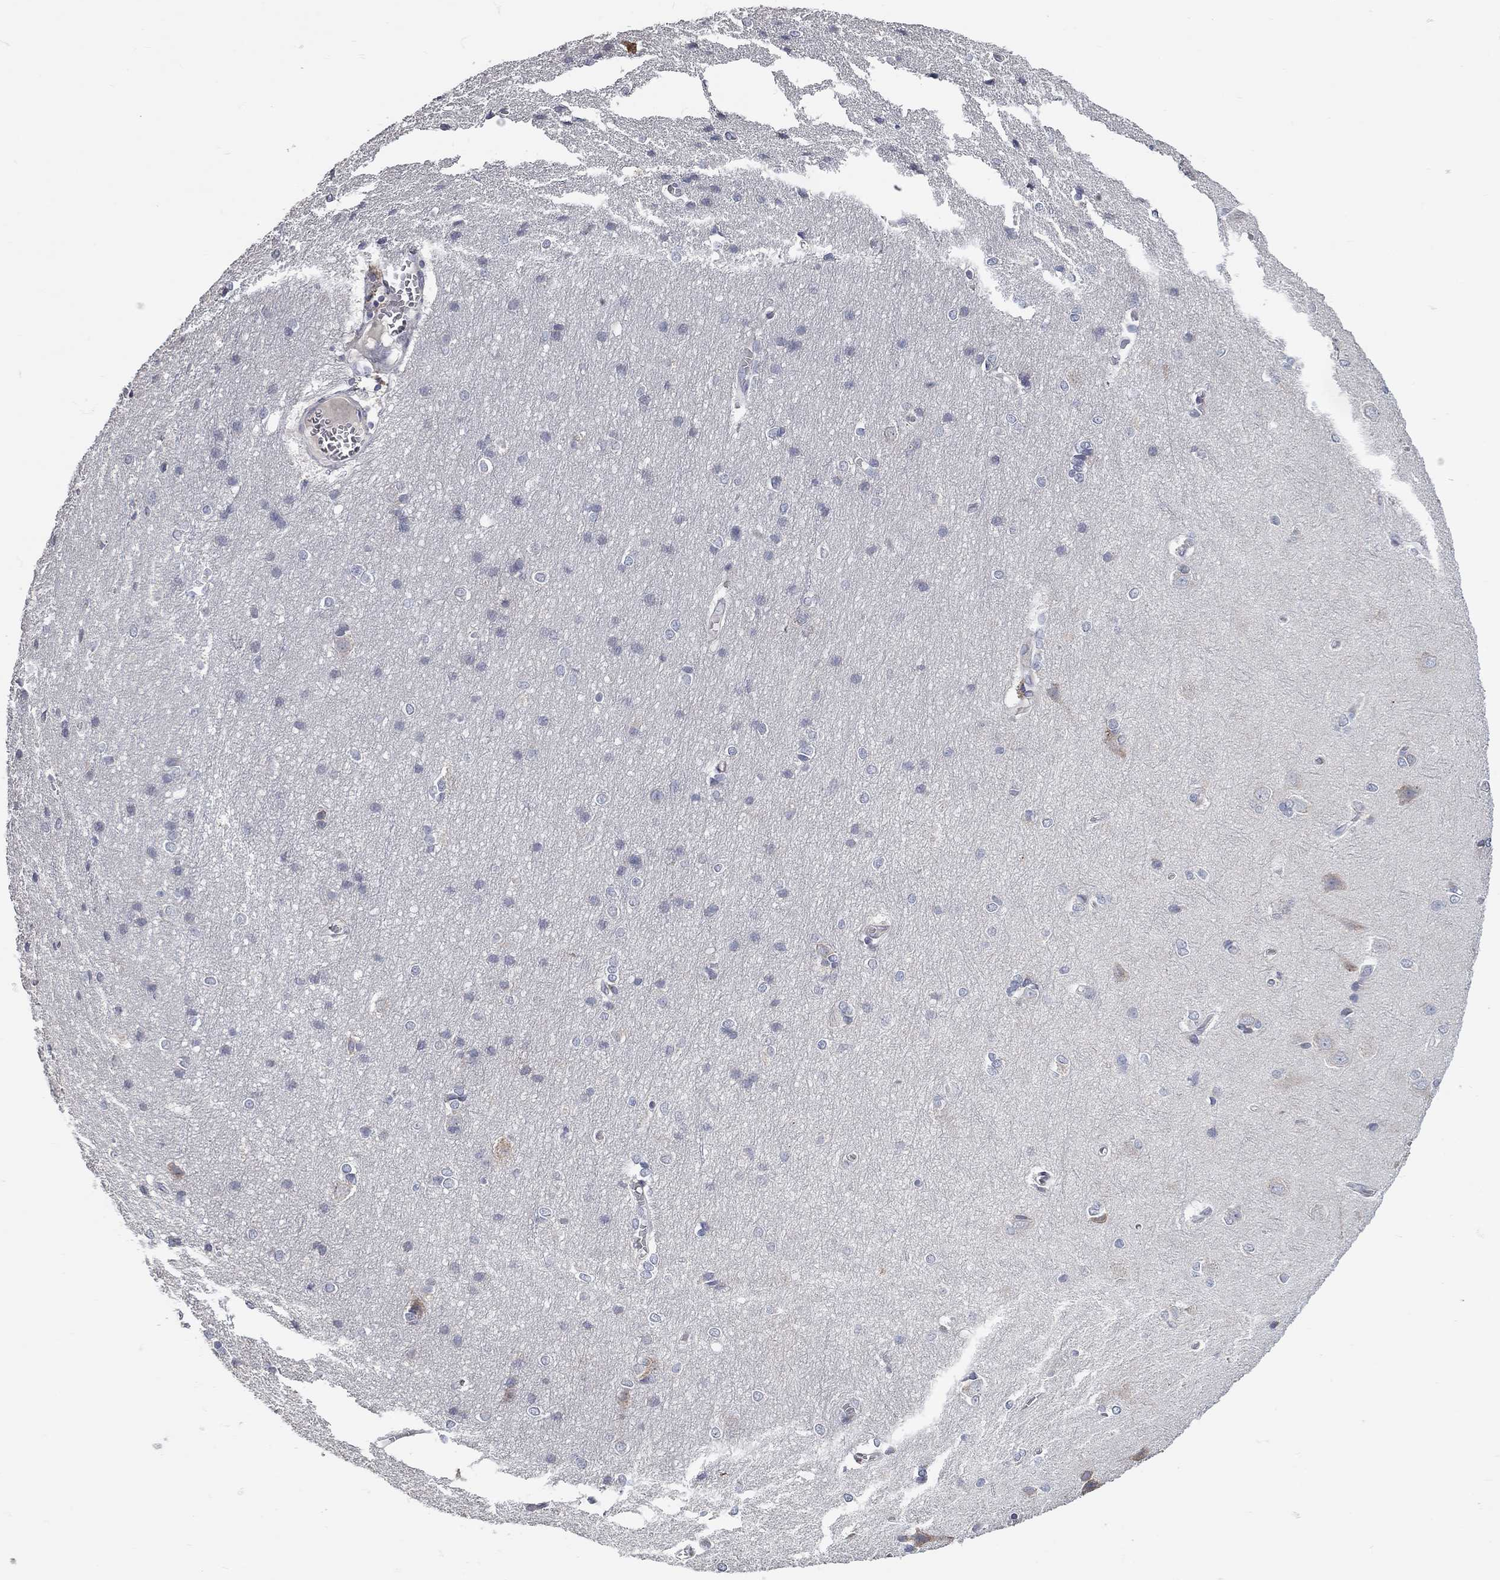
{"staining": {"intensity": "negative", "quantity": "none", "location": "none"}, "tissue": "cerebral cortex", "cell_type": "Endothelial cells", "image_type": "normal", "snomed": [{"axis": "morphology", "description": "Normal tissue, NOS"}, {"axis": "topography", "description": "Cerebral cortex"}], "caption": "Cerebral cortex was stained to show a protein in brown. There is no significant staining in endothelial cells. The staining was performed using DAB (3,3'-diaminobenzidine) to visualize the protein expression in brown, while the nuclei were stained in blue with hematoxylin (Magnification: 20x).", "gene": "XAGE2", "patient": {"sex": "male", "age": 37}}